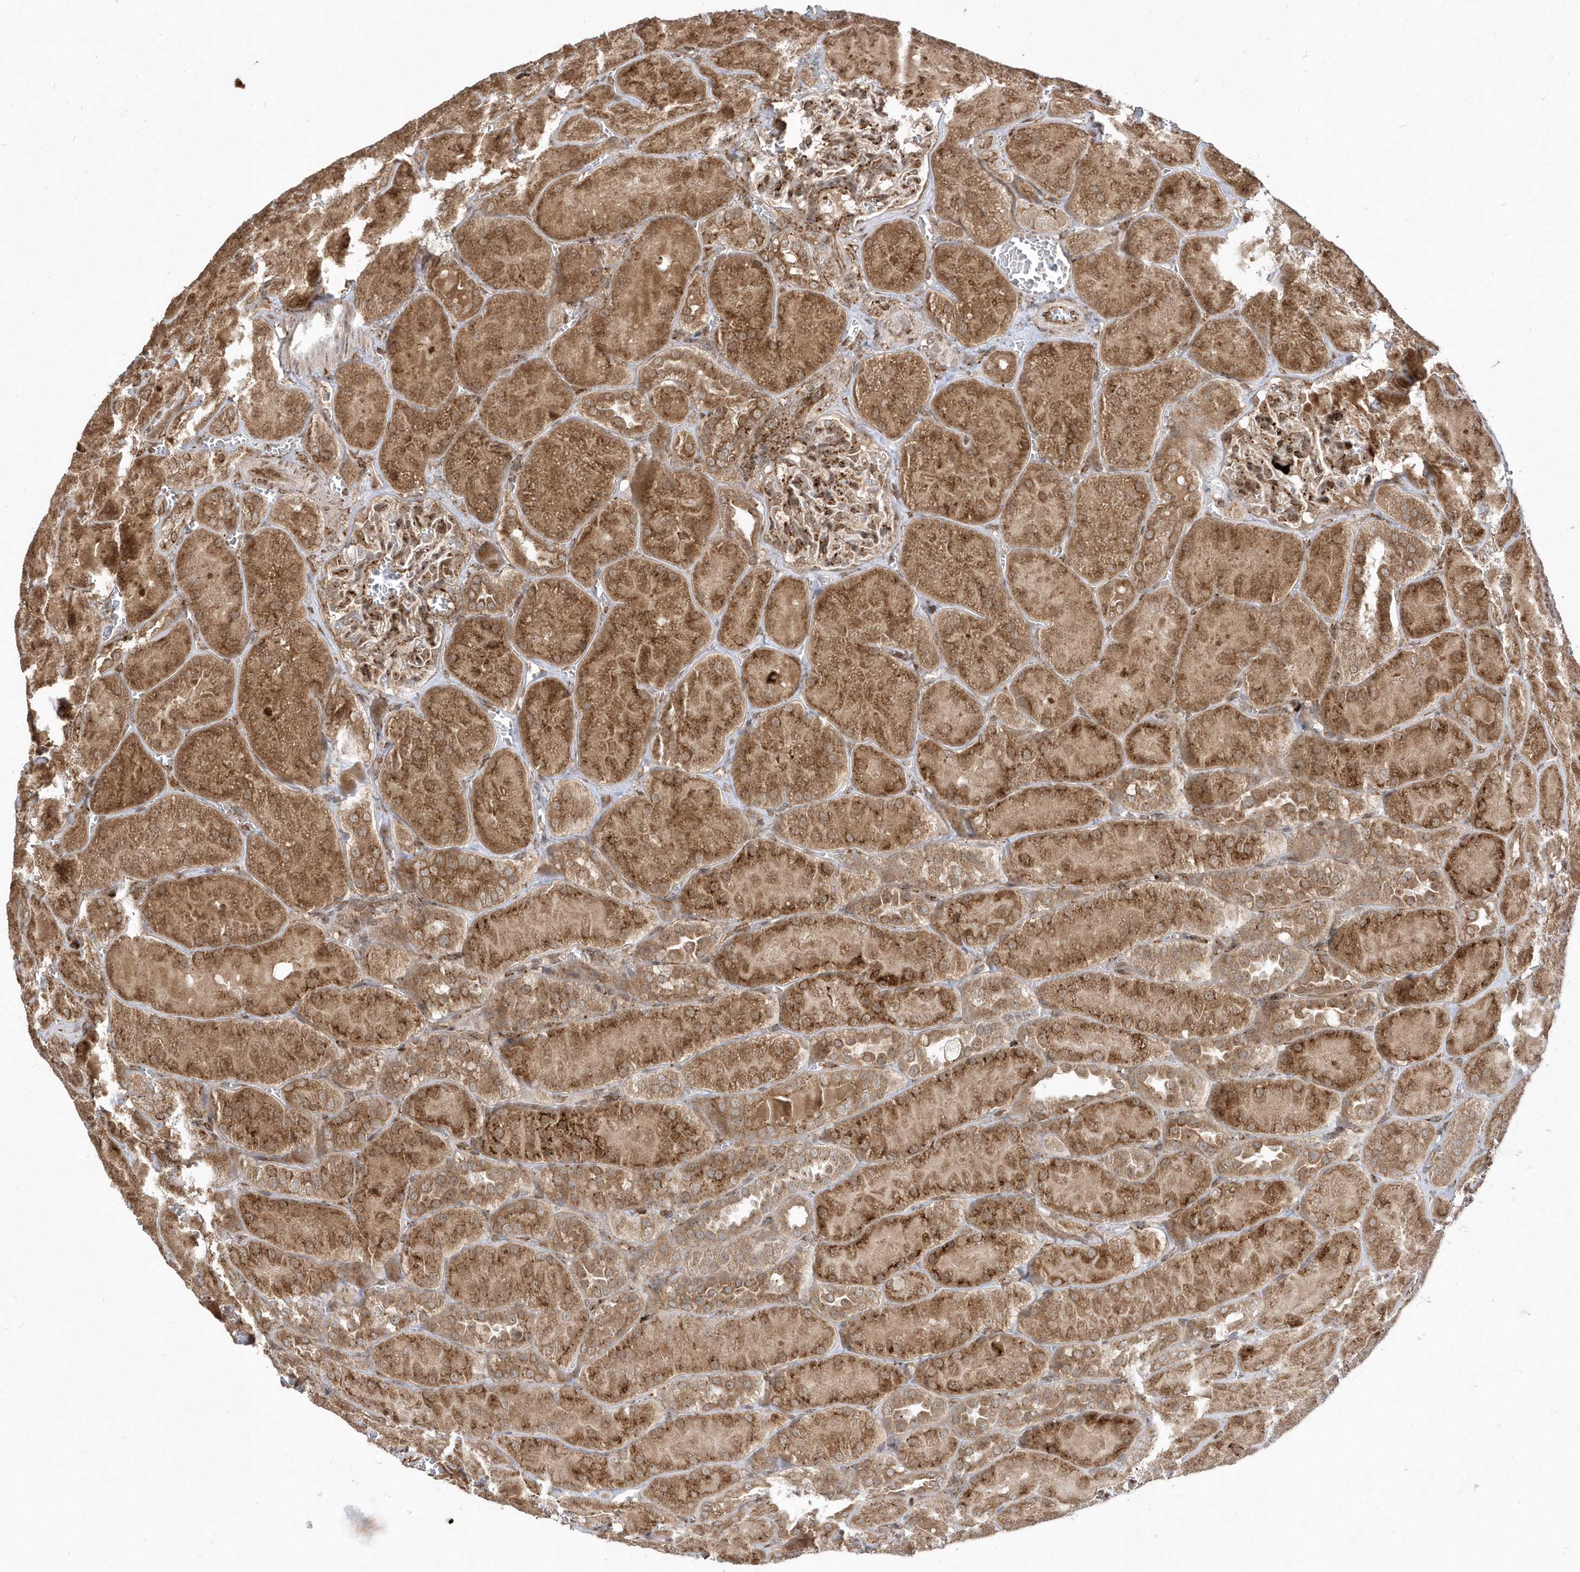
{"staining": {"intensity": "moderate", "quantity": "25%-75%", "location": "cytoplasmic/membranous"}, "tissue": "kidney", "cell_type": "Cells in glomeruli", "image_type": "normal", "snomed": [{"axis": "morphology", "description": "Normal tissue, NOS"}, {"axis": "topography", "description": "Kidney"}], "caption": "IHC (DAB) staining of unremarkable human kidney shows moderate cytoplasmic/membranous protein staining in approximately 25%-75% of cells in glomeruli.", "gene": "EPC2", "patient": {"sex": "male", "age": 28}}